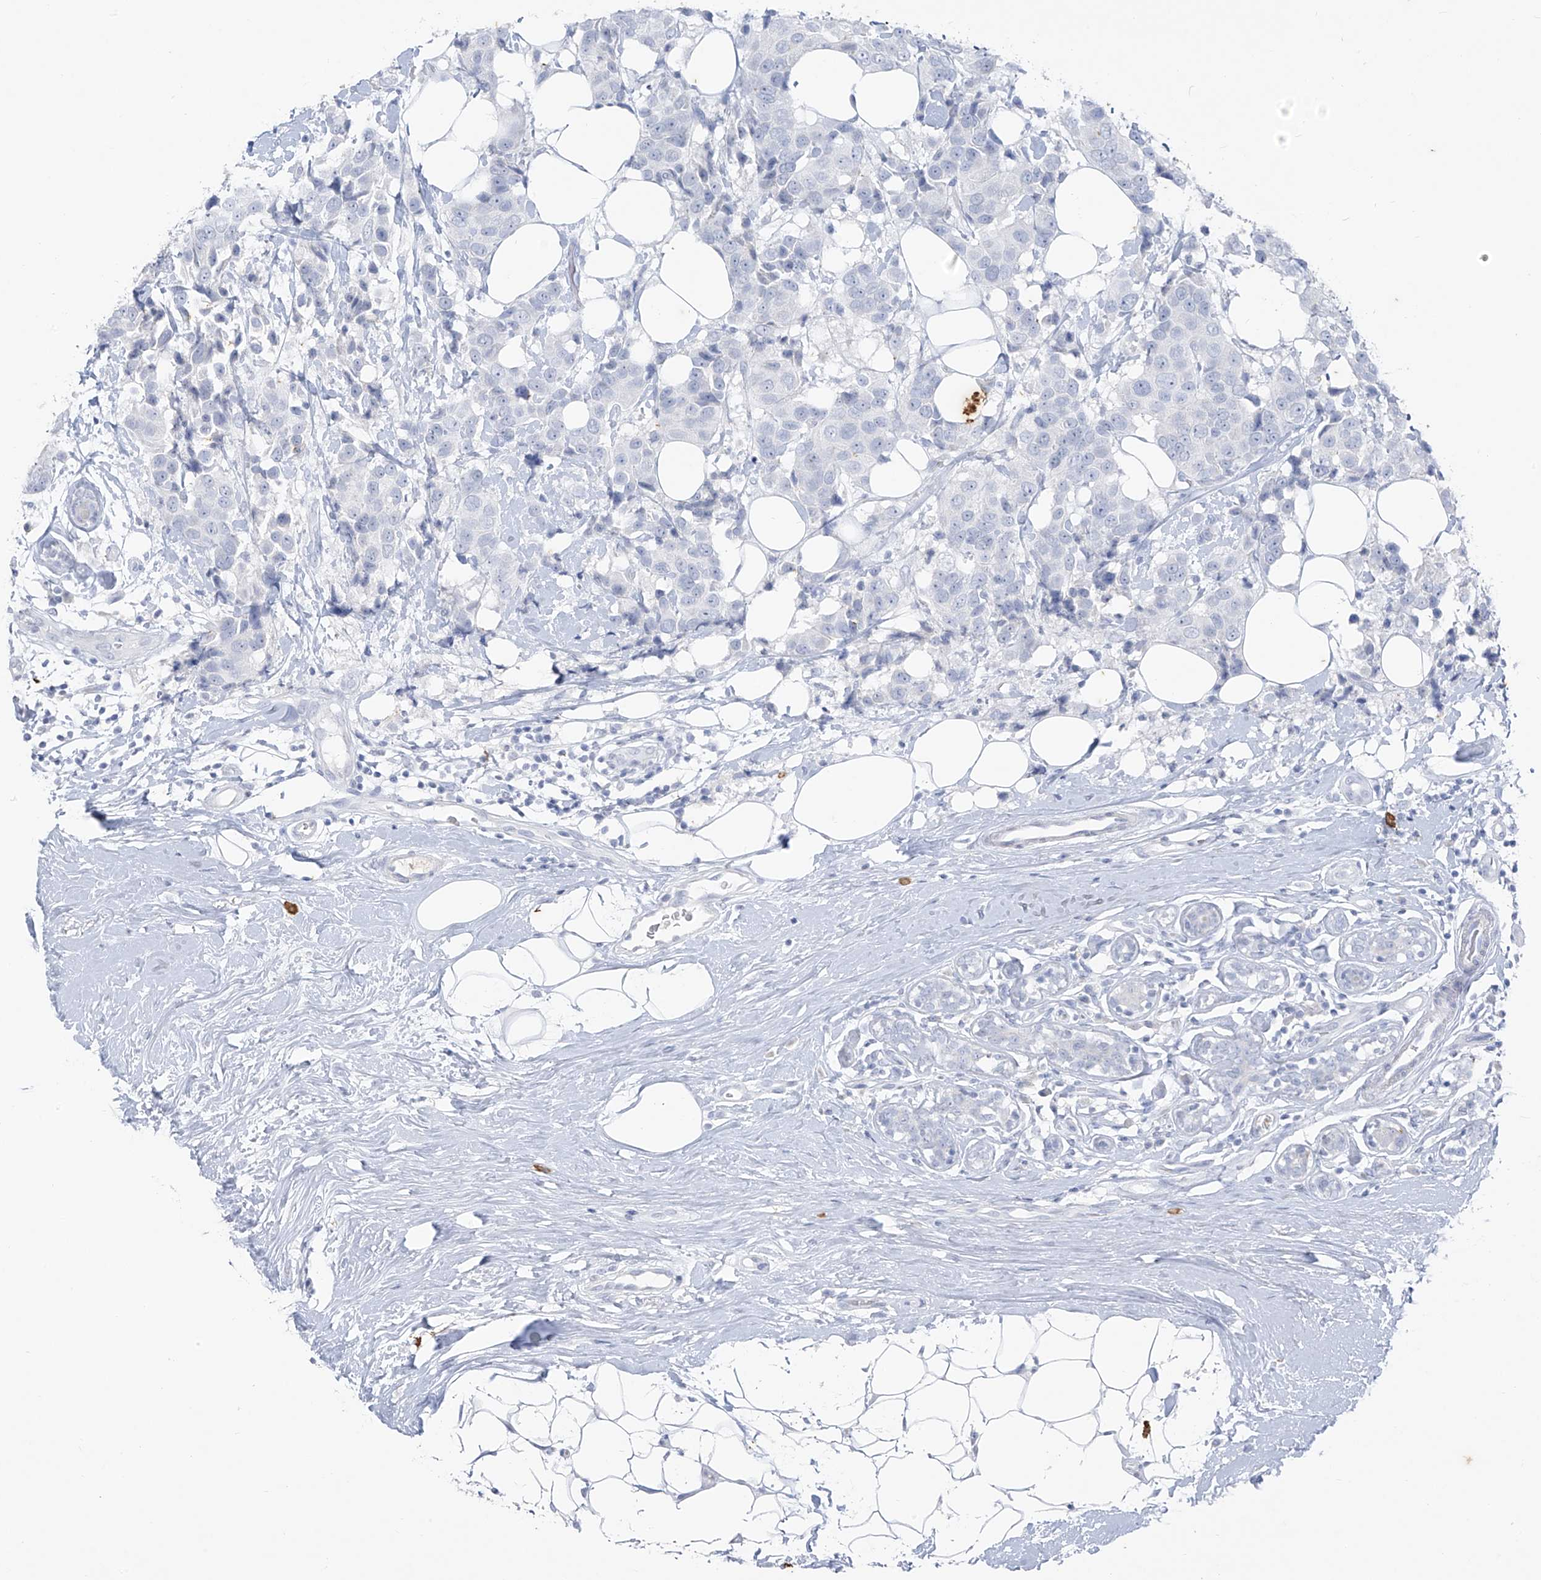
{"staining": {"intensity": "negative", "quantity": "none", "location": "none"}, "tissue": "breast cancer", "cell_type": "Tumor cells", "image_type": "cancer", "snomed": [{"axis": "morphology", "description": "Normal tissue, NOS"}, {"axis": "morphology", "description": "Duct carcinoma"}, {"axis": "topography", "description": "Breast"}], "caption": "This is an IHC photomicrograph of human invasive ductal carcinoma (breast). There is no expression in tumor cells.", "gene": "CX3CR1", "patient": {"sex": "female", "age": 39}}